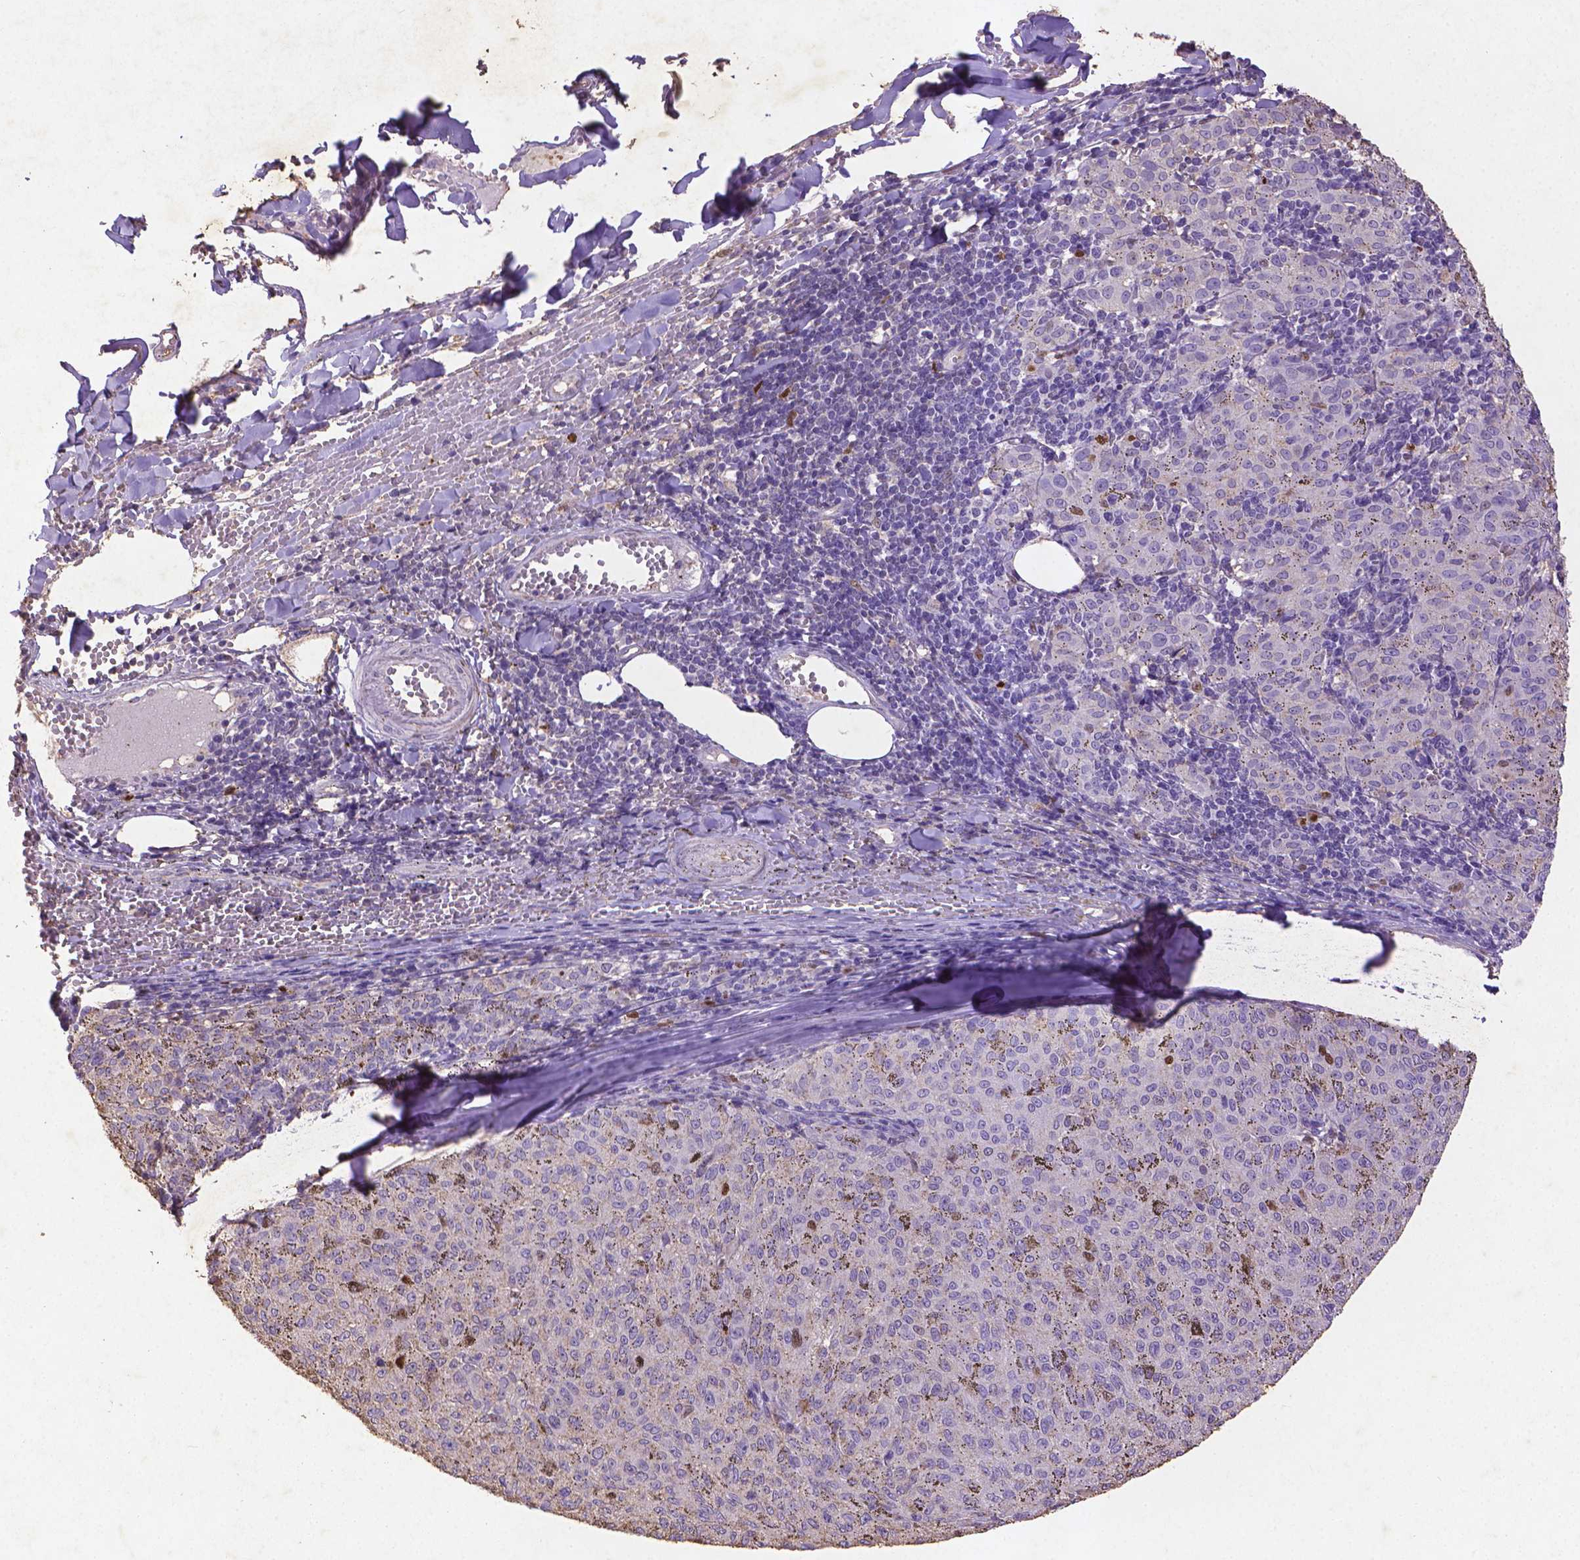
{"staining": {"intensity": "moderate", "quantity": "<25%", "location": "nuclear"}, "tissue": "melanoma", "cell_type": "Tumor cells", "image_type": "cancer", "snomed": [{"axis": "morphology", "description": "Malignant melanoma, NOS"}, {"axis": "topography", "description": "Skin"}], "caption": "Malignant melanoma tissue demonstrates moderate nuclear expression in about <25% of tumor cells Nuclei are stained in blue.", "gene": "CDKN1A", "patient": {"sex": "female", "age": 72}}